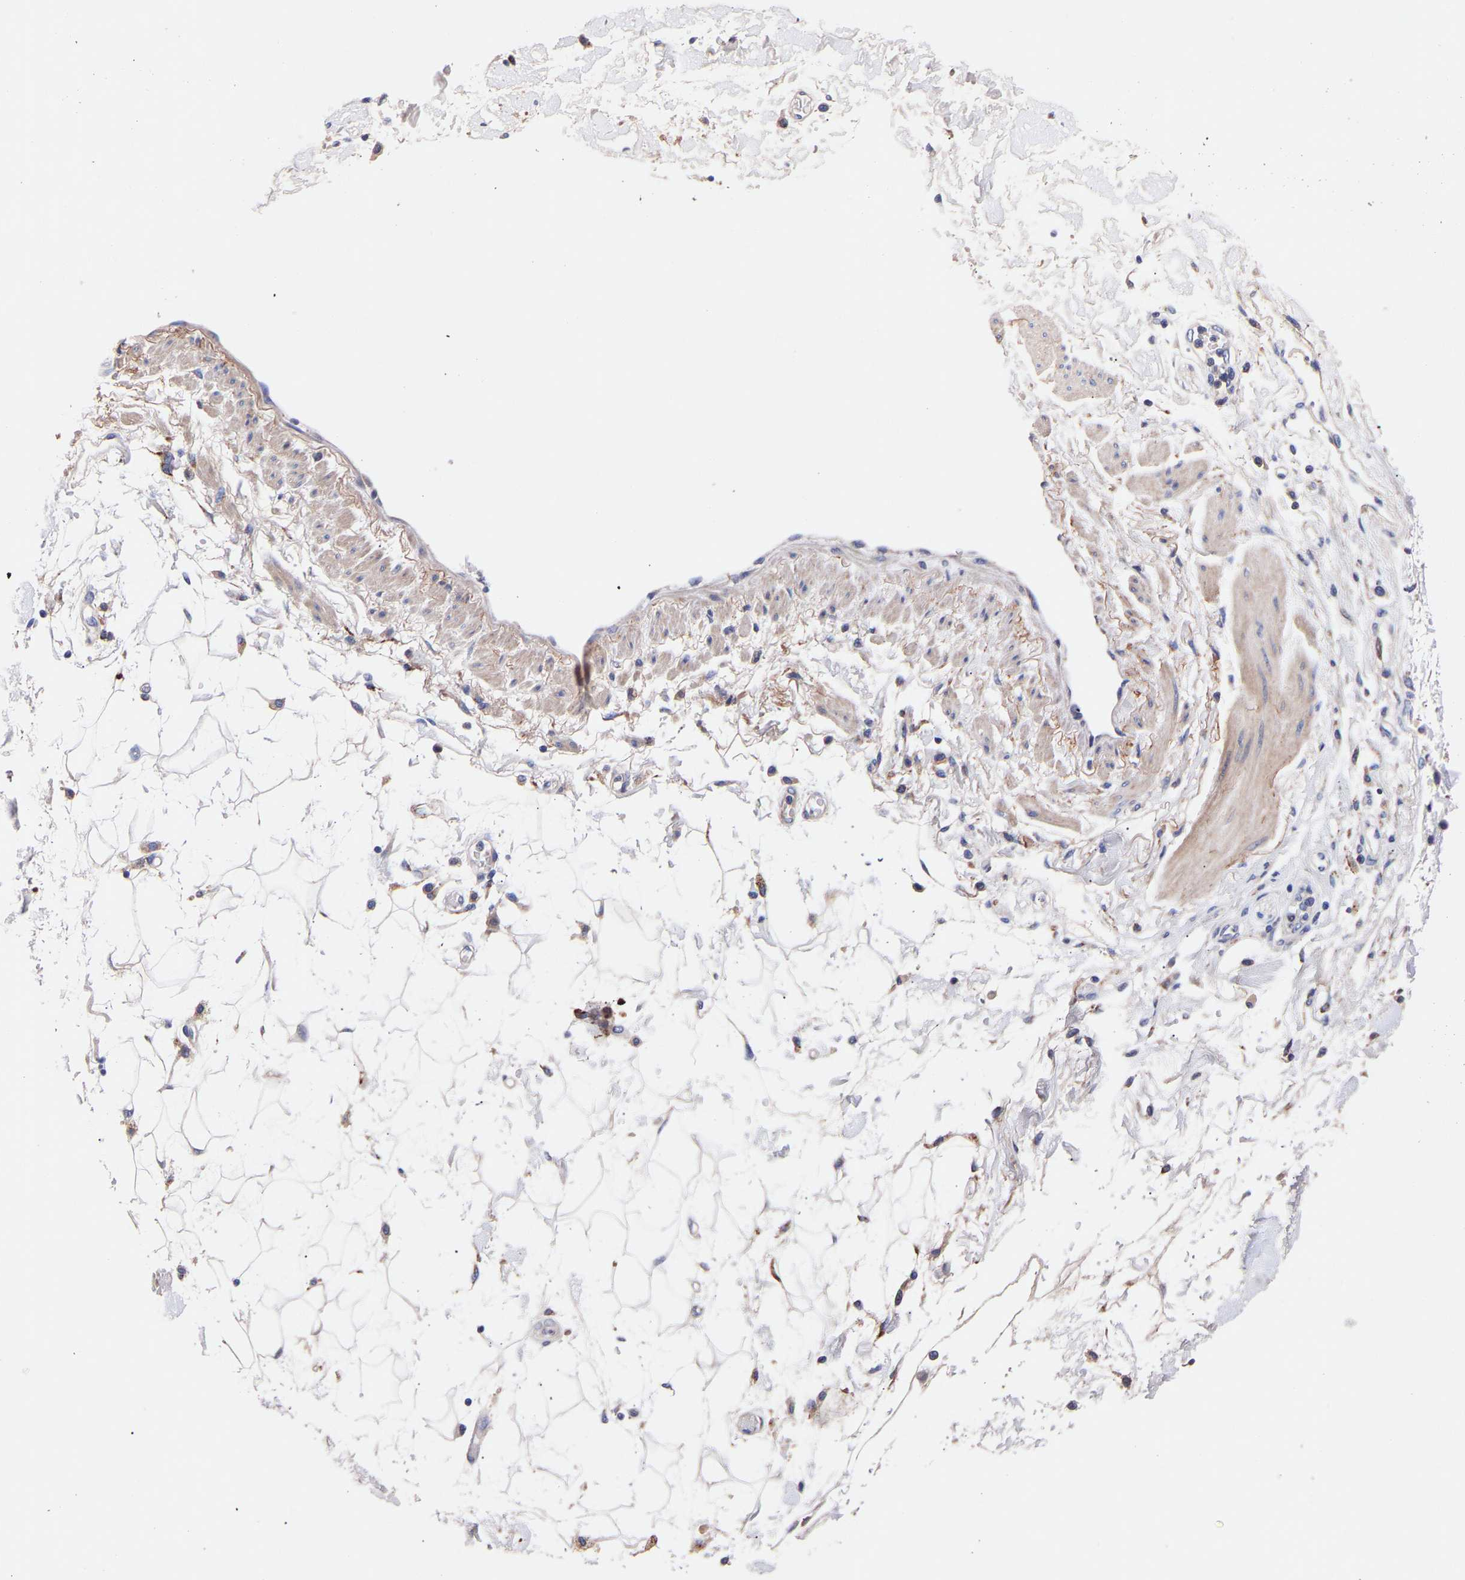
{"staining": {"intensity": "negative", "quantity": "none", "location": "none"}, "tissue": "adipose tissue", "cell_type": "Adipocytes", "image_type": "normal", "snomed": [{"axis": "morphology", "description": "Normal tissue, NOS"}, {"axis": "morphology", "description": "Adenocarcinoma, NOS"}, {"axis": "topography", "description": "Duodenum"}, {"axis": "topography", "description": "Peripheral nerve tissue"}], "caption": "Immunohistochemistry of normal human adipose tissue reveals no expression in adipocytes.", "gene": "SEM1", "patient": {"sex": "female", "age": 60}}